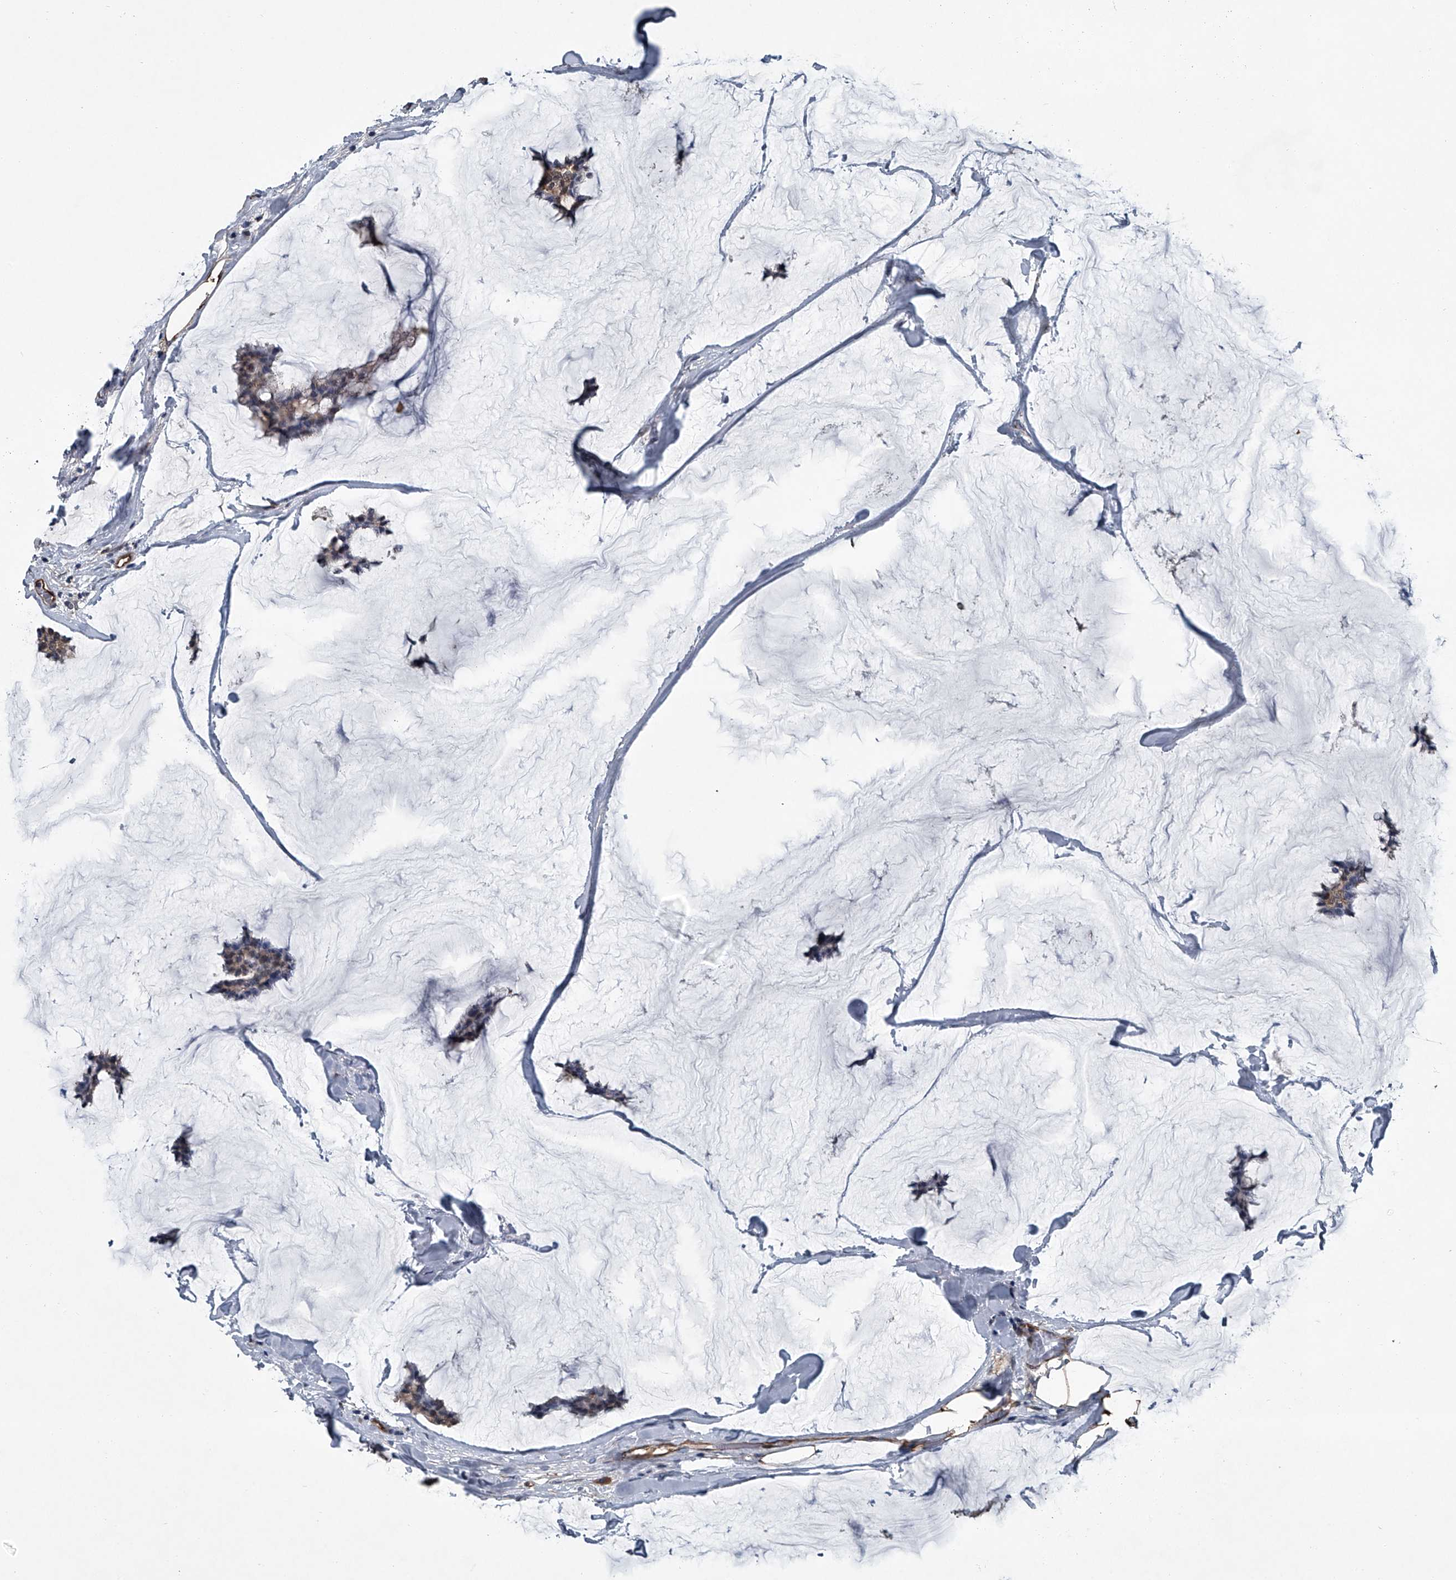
{"staining": {"intensity": "weak", "quantity": "25%-75%", "location": "cytoplasmic/membranous"}, "tissue": "breast cancer", "cell_type": "Tumor cells", "image_type": "cancer", "snomed": [{"axis": "morphology", "description": "Duct carcinoma"}, {"axis": "topography", "description": "Breast"}], "caption": "Breast intraductal carcinoma stained with immunohistochemistry displays weak cytoplasmic/membranous staining in approximately 25%-75% of tumor cells.", "gene": "LDLRAD2", "patient": {"sex": "female", "age": 93}}